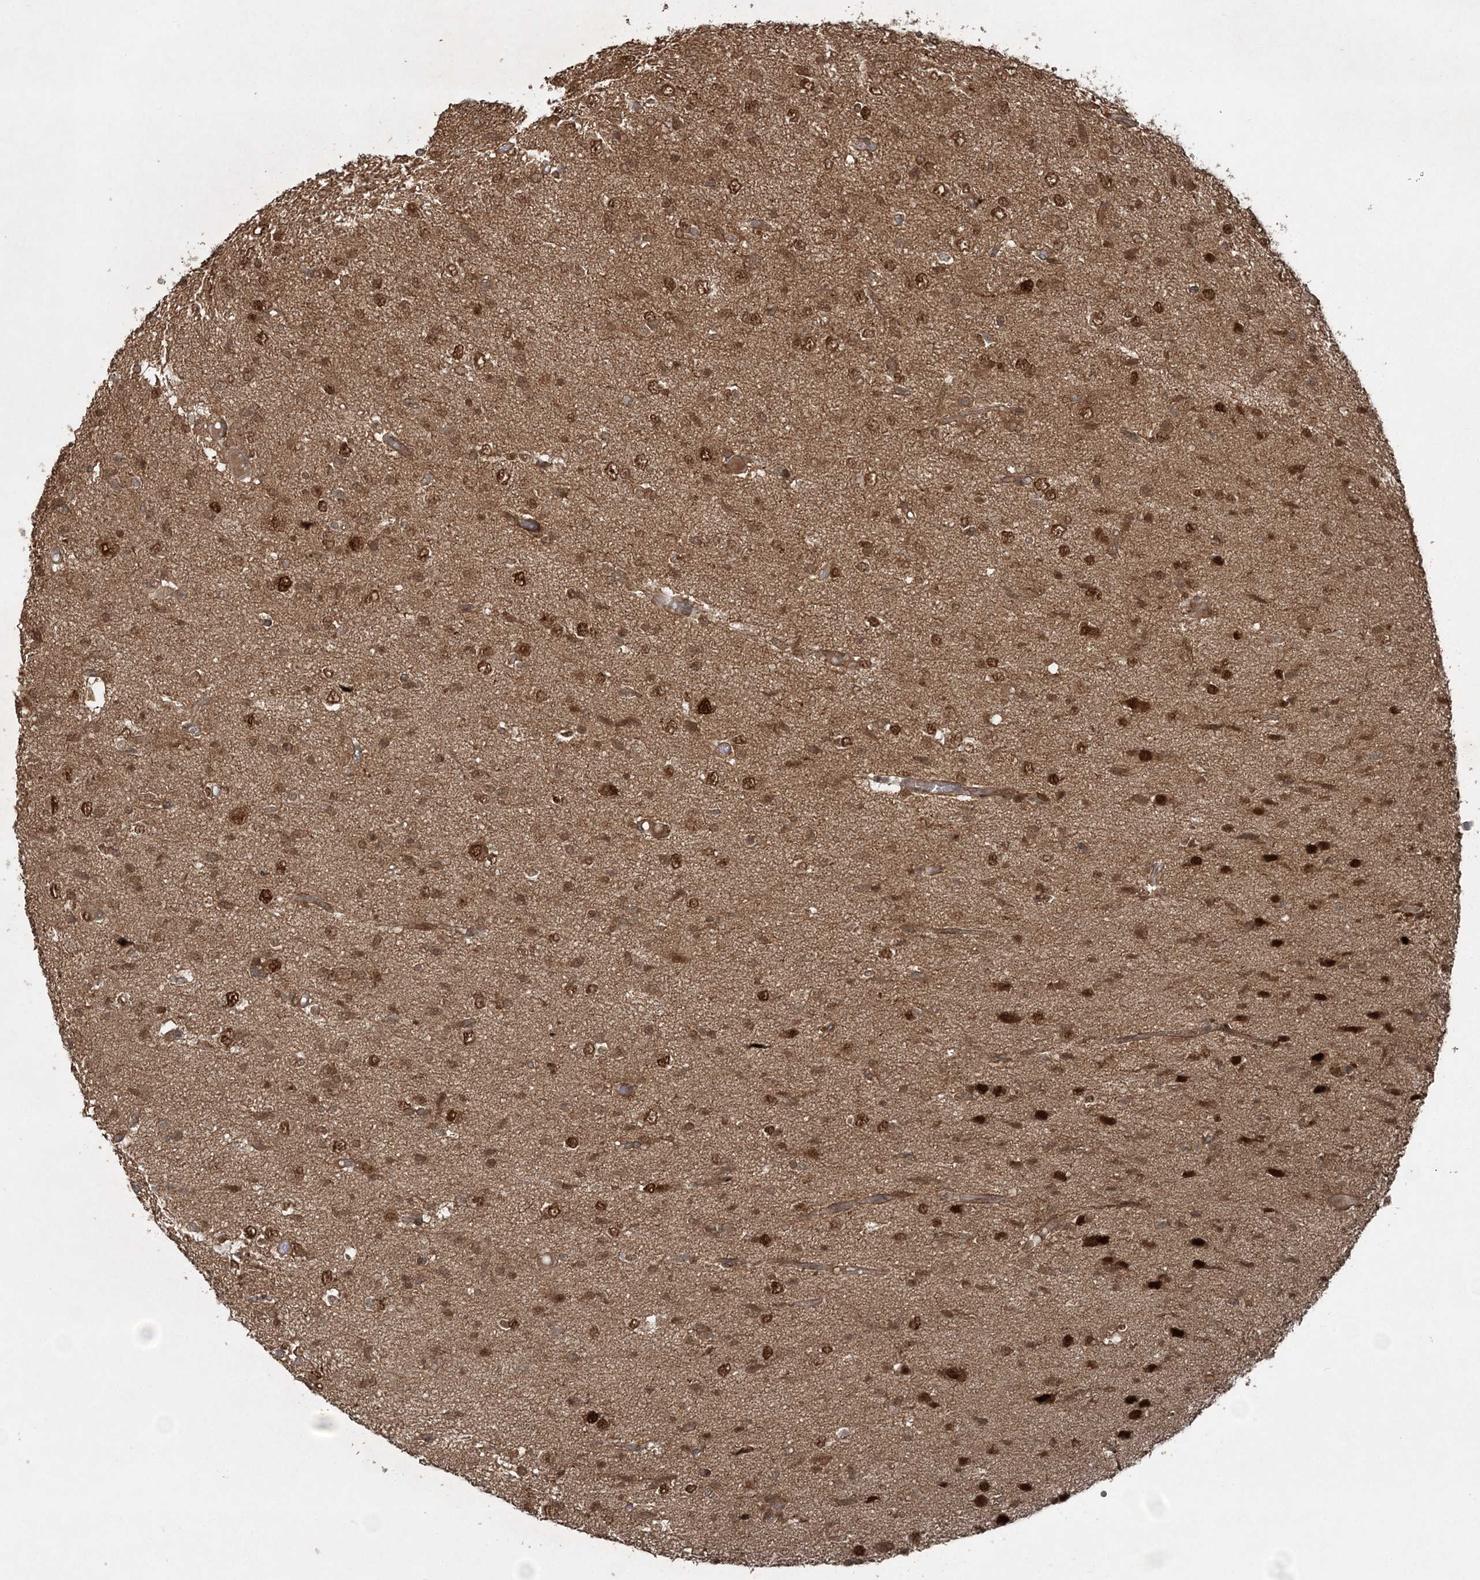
{"staining": {"intensity": "strong", "quantity": ">75%", "location": "cytoplasmic/membranous,nuclear"}, "tissue": "glioma", "cell_type": "Tumor cells", "image_type": "cancer", "snomed": [{"axis": "morphology", "description": "Glioma, malignant, High grade"}, {"axis": "topography", "description": "Brain"}], "caption": "Human glioma stained with a protein marker shows strong staining in tumor cells.", "gene": "FBXL17", "patient": {"sex": "female", "age": 59}}